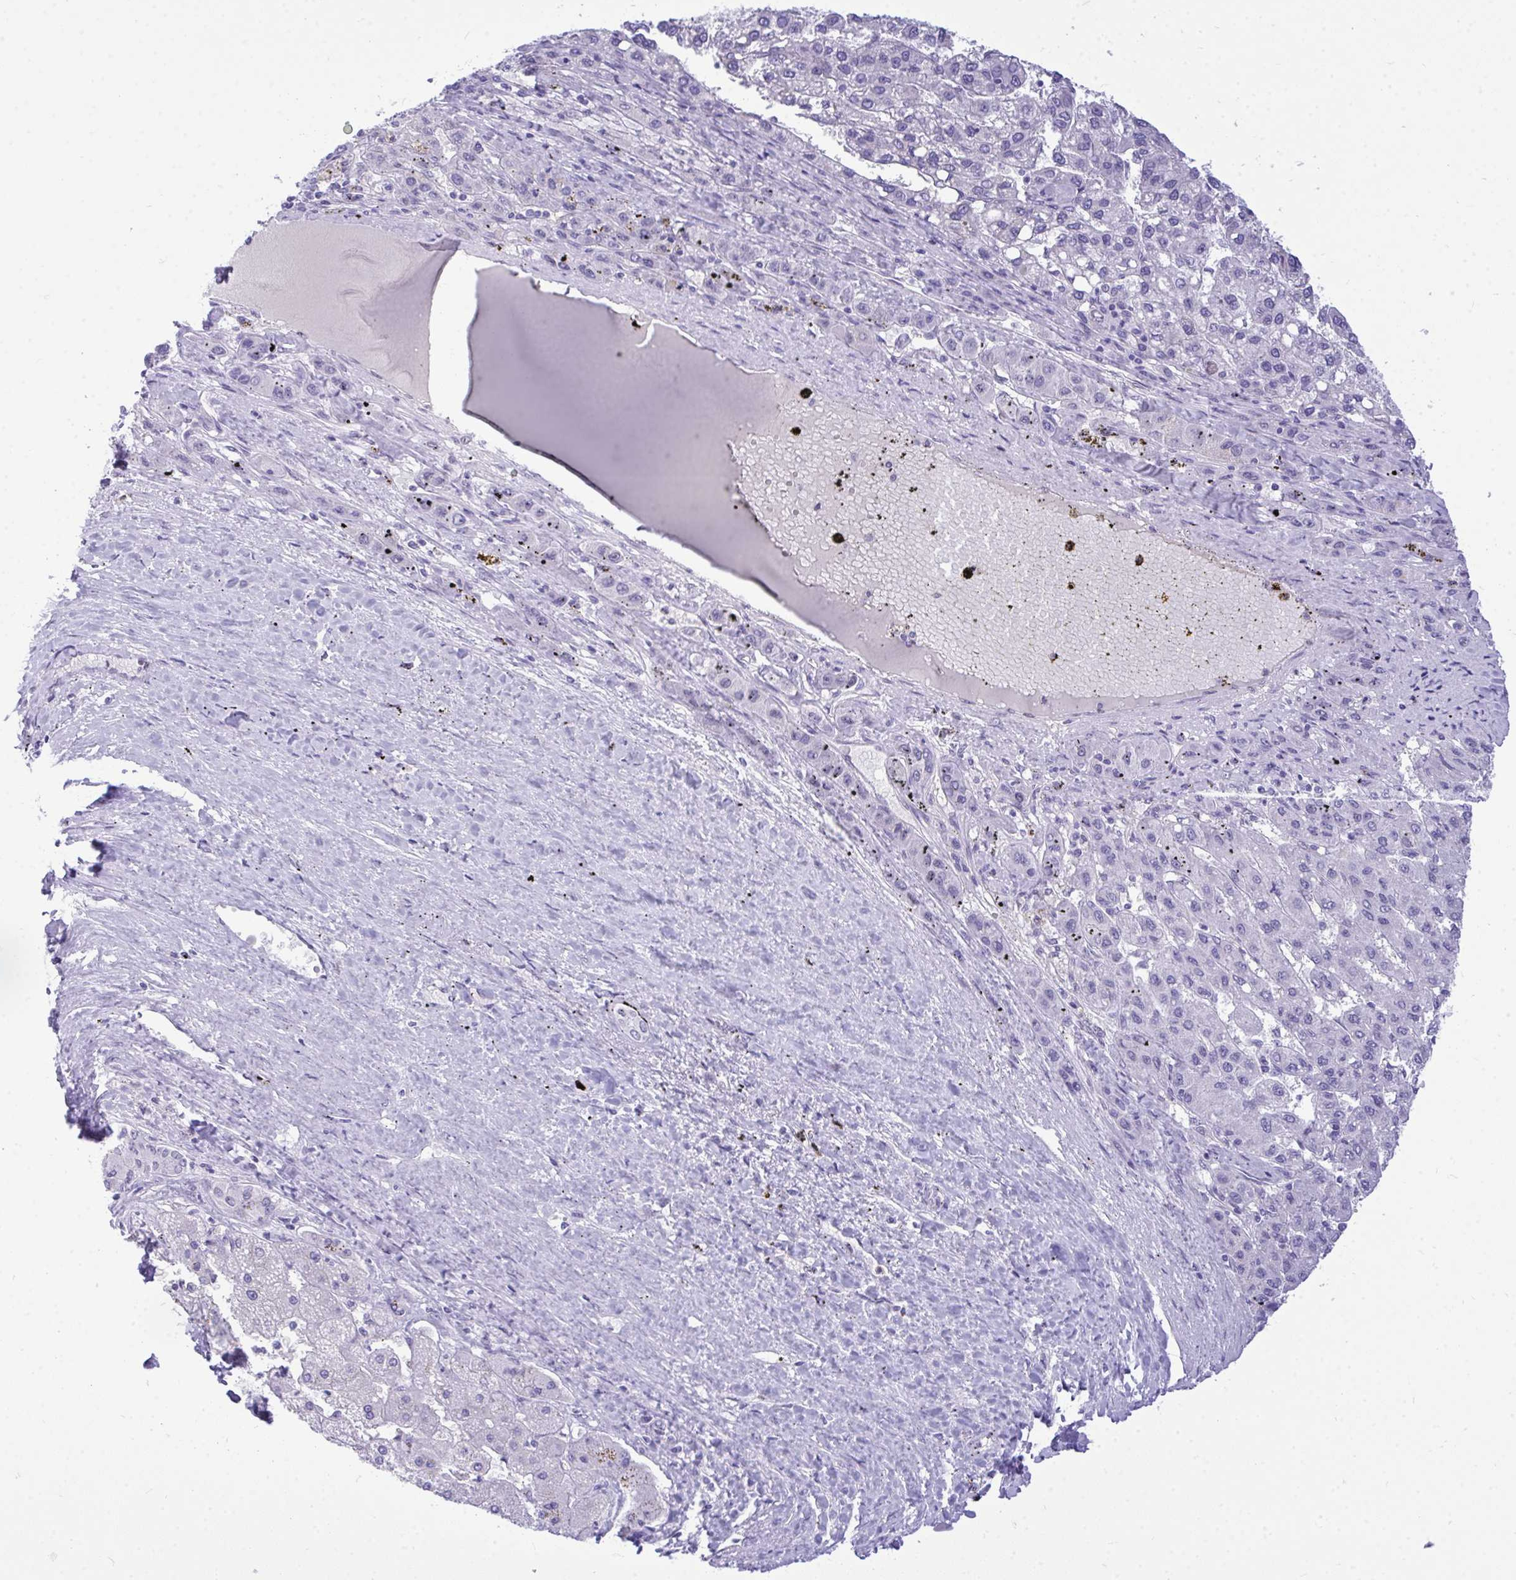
{"staining": {"intensity": "negative", "quantity": "none", "location": "none"}, "tissue": "liver cancer", "cell_type": "Tumor cells", "image_type": "cancer", "snomed": [{"axis": "morphology", "description": "Carcinoma, Hepatocellular, NOS"}, {"axis": "topography", "description": "Liver"}], "caption": "This is an immunohistochemistry image of human hepatocellular carcinoma (liver). There is no expression in tumor cells.", "gene": "TEAD4", "patient": {"sex": "female", "age": 82}}